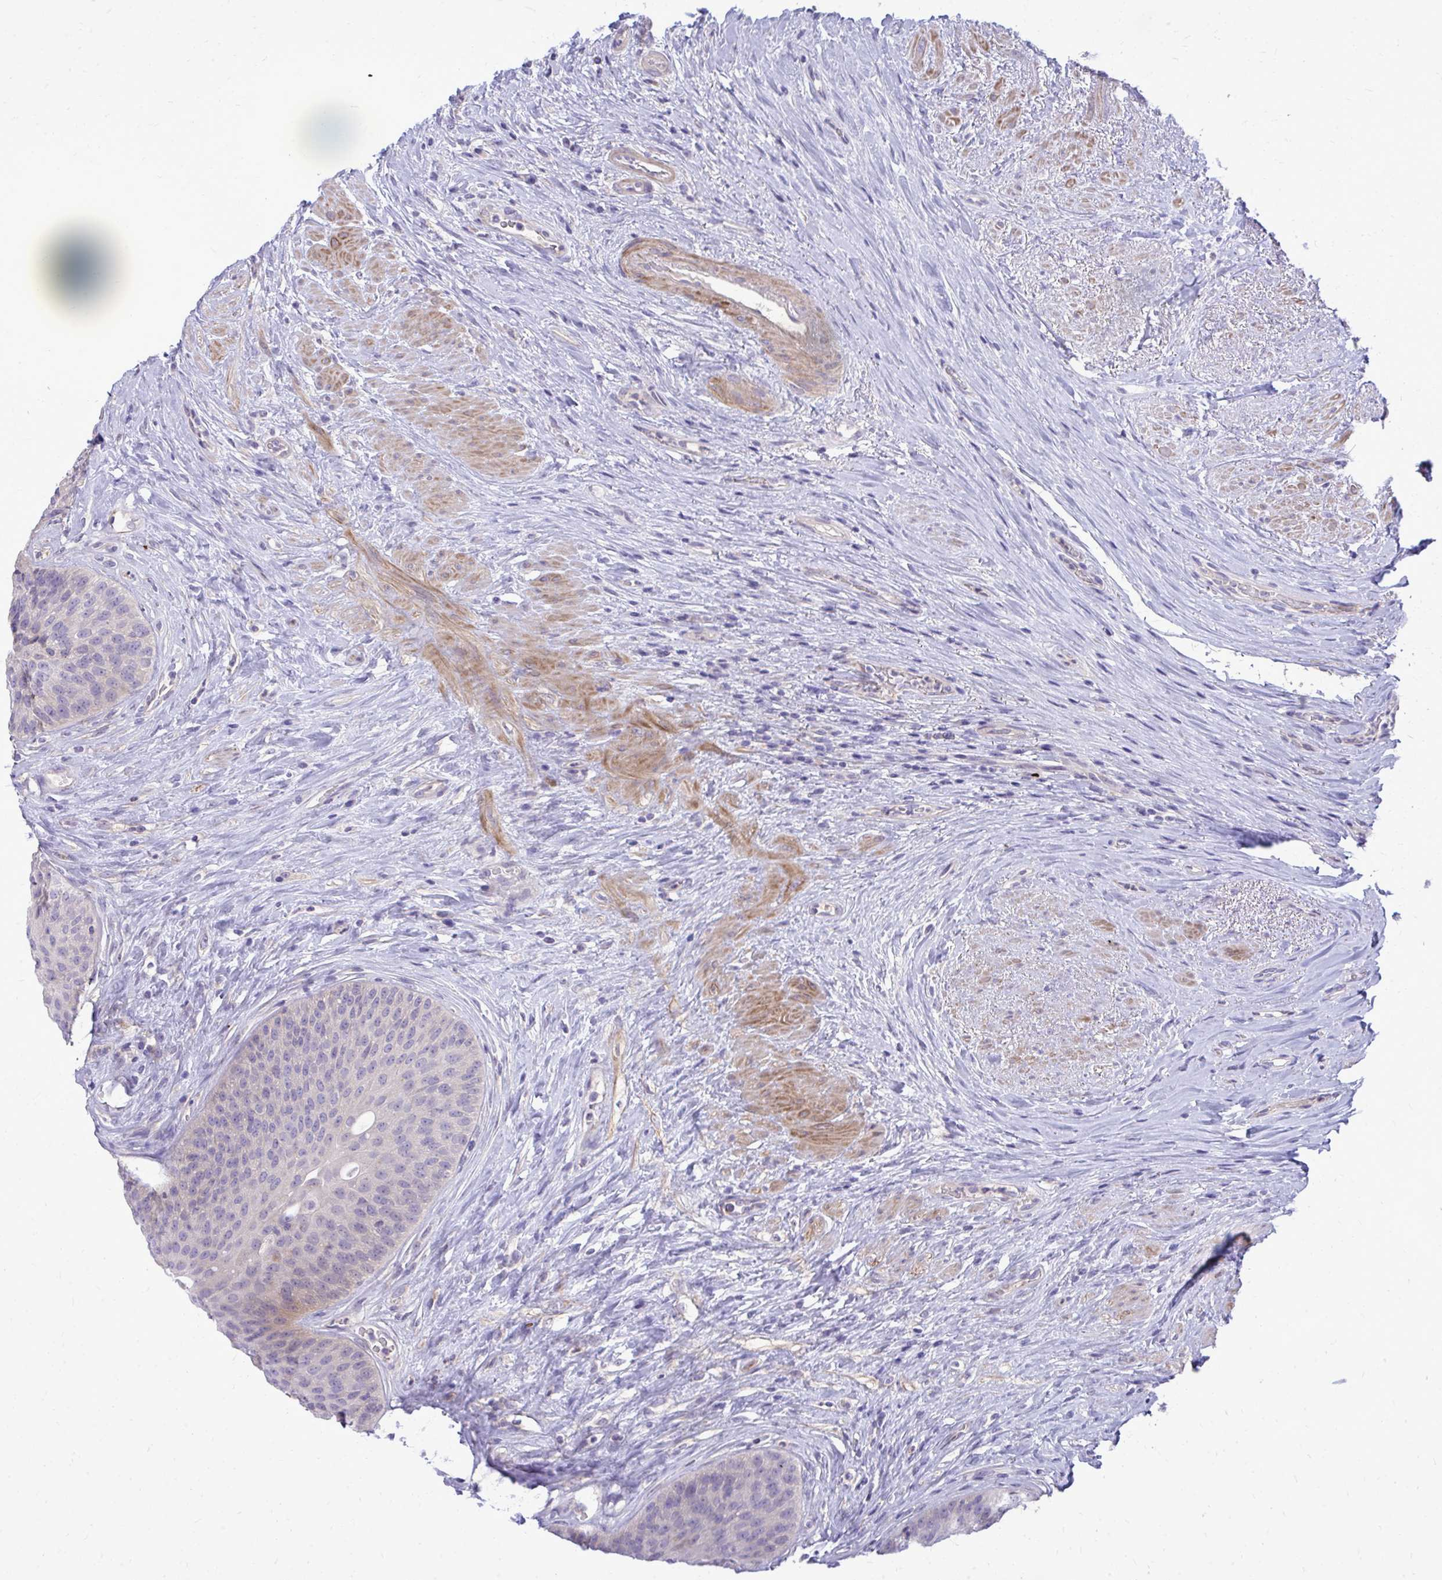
{"staining": {"intensity": "negative", "quantity": "none", "location": "none"}, "tissue": "urinary bladder", "cell_type": "Urothelial cells", "image_type": "normal", "snomed": [{"axis": "morphology", "description": "Normal tissue, NOS"}, {"axis": "topography", "description": "Urinary bladder"}], "caption": "Urothelial cells are negative for protein expression in normal human urinary bladder. Nuclei are stained in blue.", "gene": "TP53I11", "patient": {"sex": "female", "age": 56}}